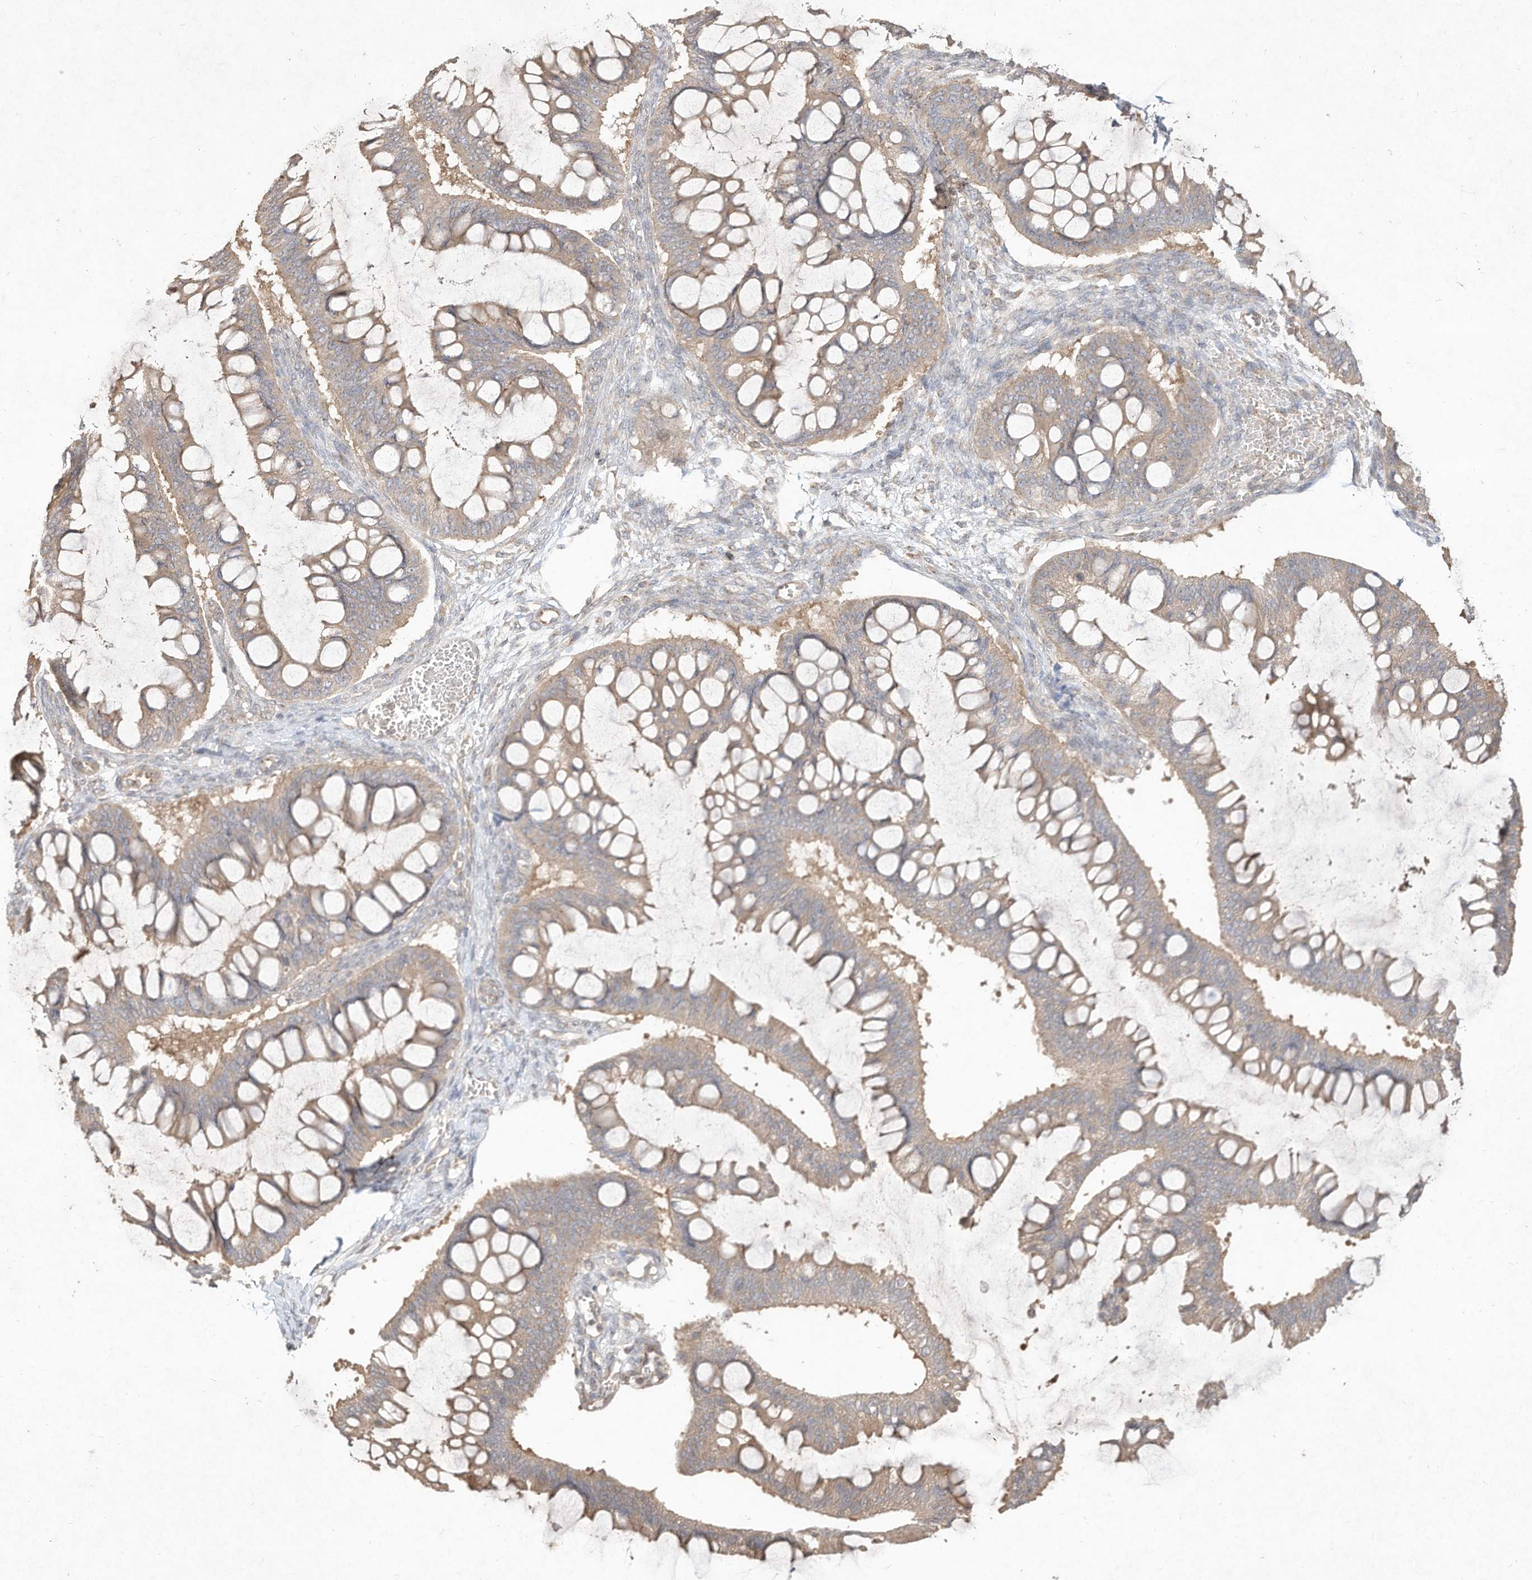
{"staining": {"intensity": "weak", "quantity": "<25%", "location": "cytoplasmic/membranous"}, "tissue": "ovarian cancer", "cell_type": "Tumor cells", "image_type": "cancer", "snomed": [{"axis": "morphology", "description": "Cystadenocarcinoma, mucinous, NOS"}, {"axis": "topography", "description": "Ovary"}], "caption": "This photomicrograph is of ovarian cancer stained with immunohistochemistry to label a protein in brown with the nuclei are counter-stained blue. There is no staining in tumor cells.", "gene": "DYNC1I2", "patient": {"sex": "female", "age": 73}}